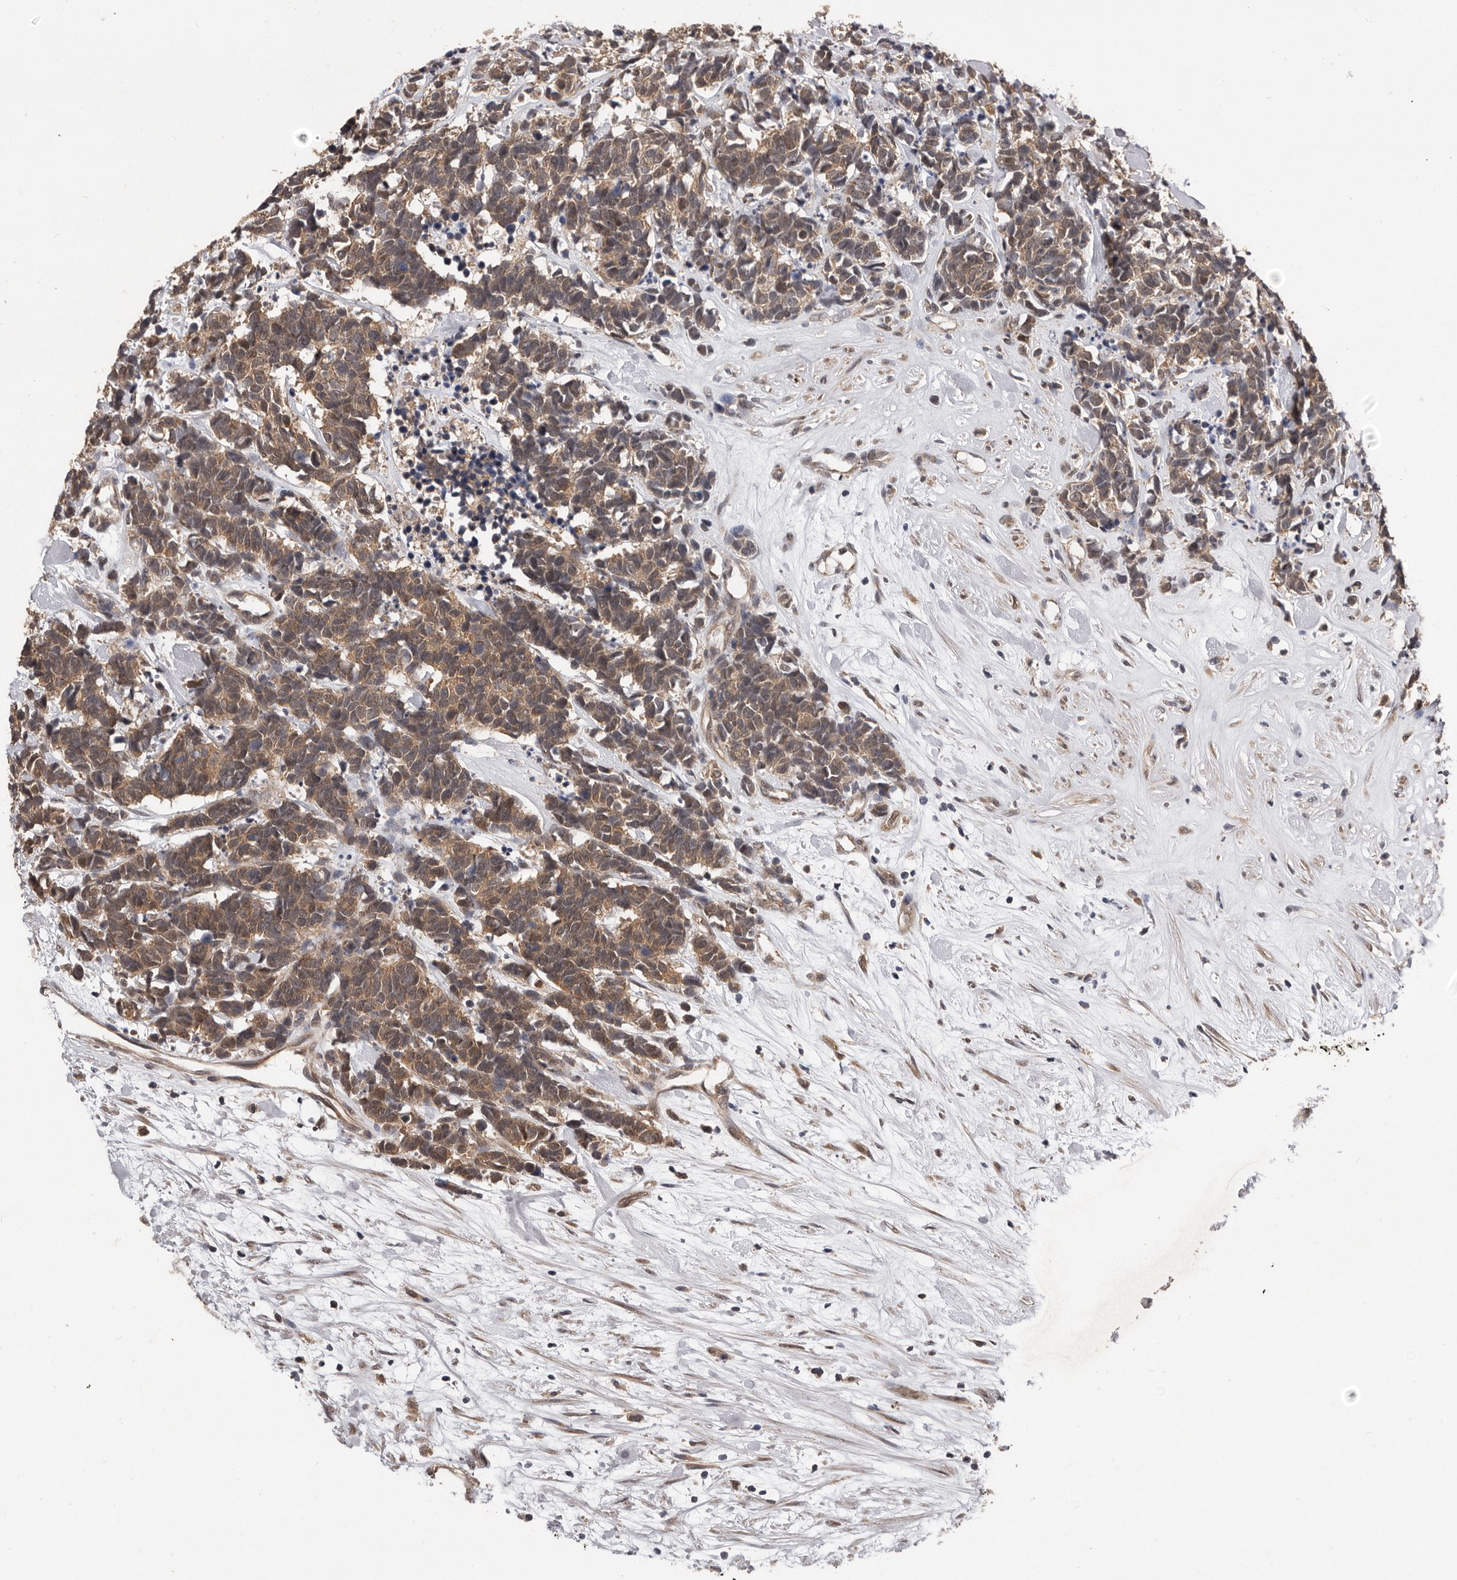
{"staining": {"intensity": "moderate", "quantity": ">75%", "location": "cytoplasmic/membranous,nuclear"}, "tissue": "carcinoid", "cell_type": "Tumor cells", "image_type": "cancer", "snomed": [{"axis": "morphology", "description": "Carcinoma, NOS"}, {"axis": "morphology", "description": "Carcinoid, malignant, NOS"}, {"axis": "topography", "description": "Urinary bladder"}], "caption": "Immunohistochemical staining of carcinoid exhibits medium levels of moderate cytoplasmic/membranous and nuclear protein expression in about >75% of tumor cells. The protein of interest is shown in brown color, while the nuclei are stained blue.", "gene": "VPS37A", "patient": {"sex": "male", "age": 57}}